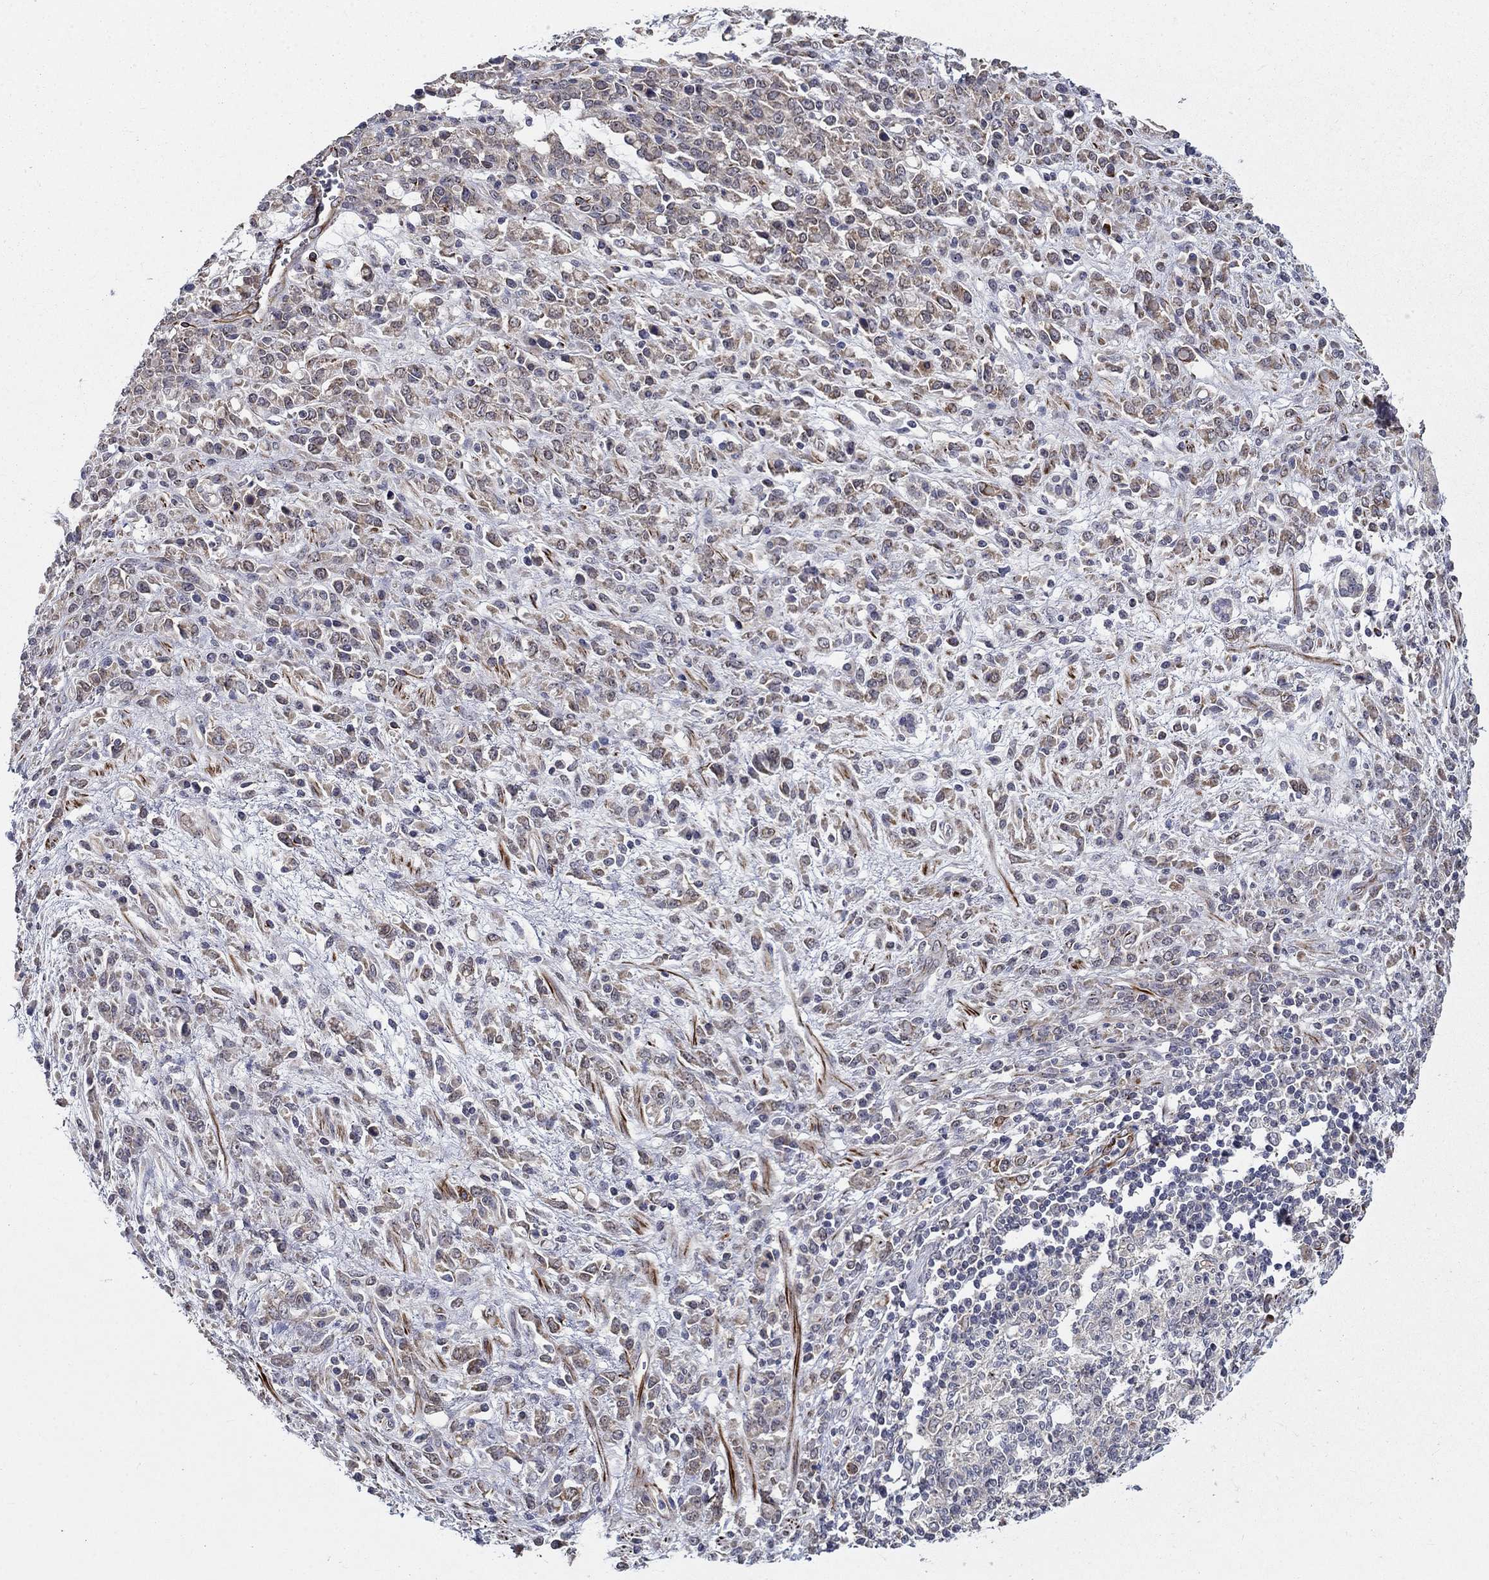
{"staining": {"intensity": "weak", "quantity": ">75%", "location": "cytoplasmic/membranous"}, "tissue": "stomach cancer", "cell_type": "Tumor cells", "image_type": "cancer", "snomed": [{"axis": "morphology", "description": "Adenocarcinoma, NOS"}, {"axis": "topography", "description": "Stomach"}], "caption": "Tumor cells exhibit weak cytoplasmic/membranous staining in approximately >75% of cells in adenocarcinoma (stomach). The staining is performed using DAB brown chromogen to label protein expression. The nuclei are counter-stained blue using hematoxylin.", "gene": "LACTB2", "patient": {"sex": "female", "age": 57}}